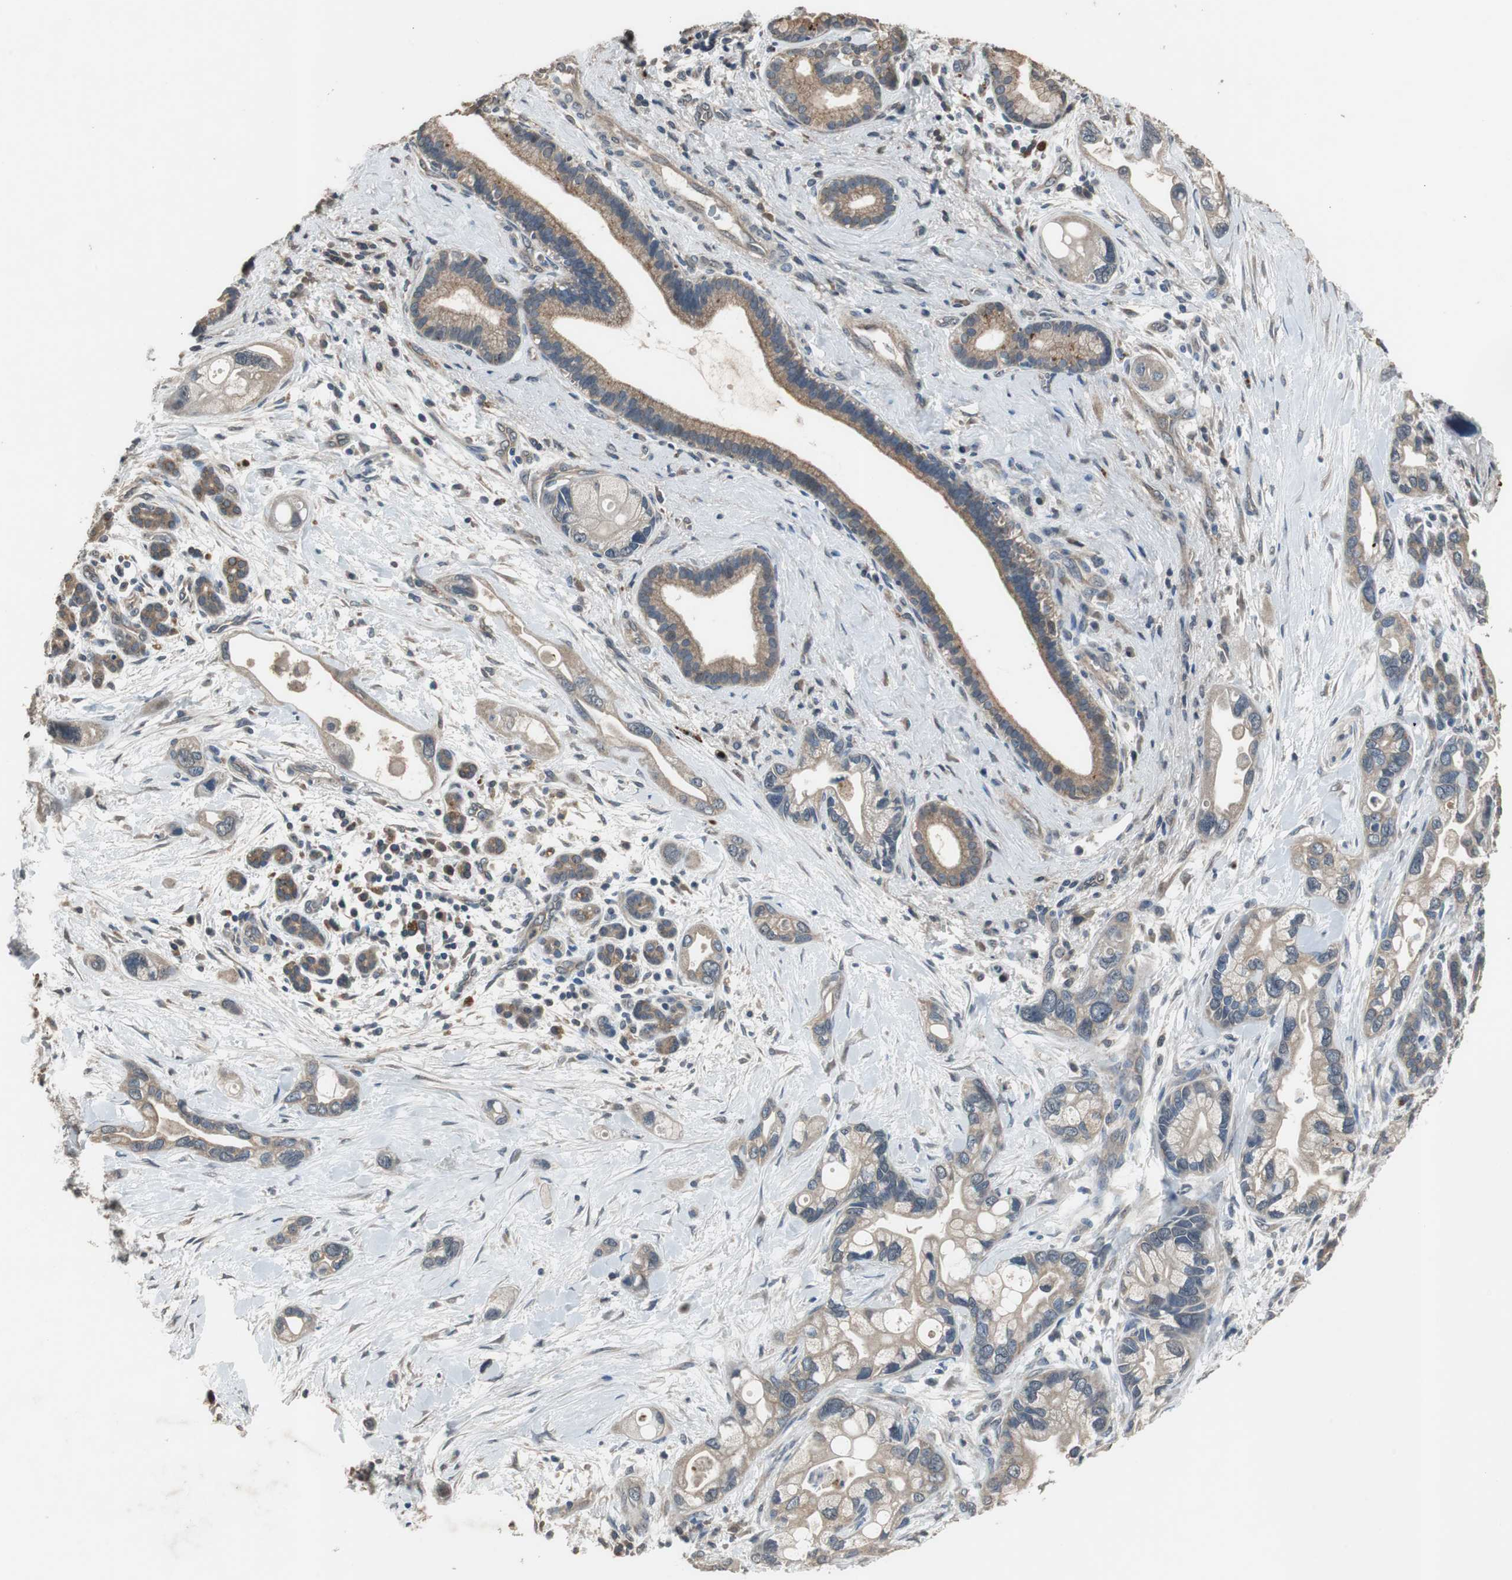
{"staining": {"intensity": "moderate", "quantity": ">75%", "location": "cytoplasmic/membranous"}, "tissue": "pancreatic cancer", "cell_type": "Tumor cells", "image_type": "cancer", "snomed": [{"axis": "morphology", "description": "Adenocarcinoma, NOS"}, {"axis": "topography", "description": "Pancreas"}], "caption": "Brown immunohistochemical staining in pancreatic cancer (adenocarcinoma) reveals moderate cytoplasmic/membranous positivity in approximately >75% of tumor cells.", "gene": "PI4KB", "patient": {"sex": "female", "age": 77}}